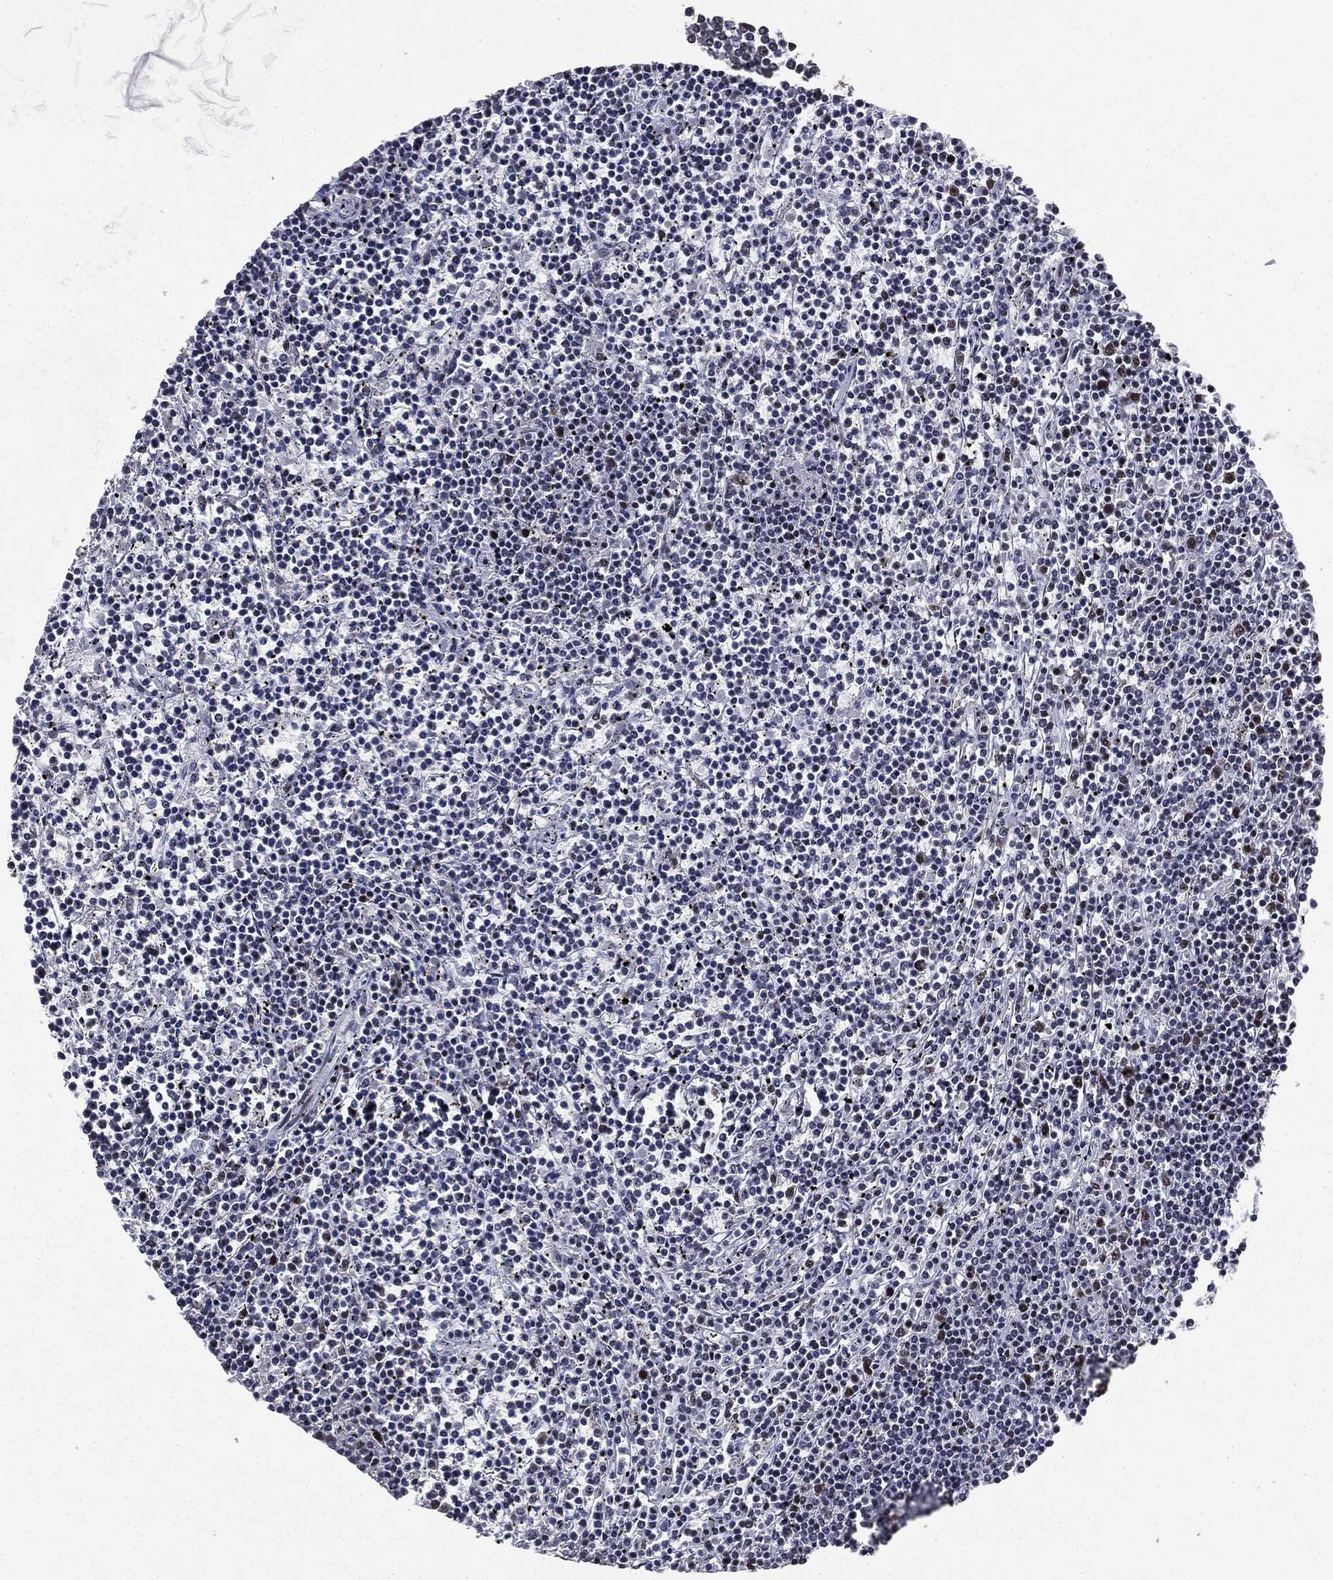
{"staining": {"intensity": "negative", "quantity": "none", "location": "none"}, "tissue": "lymphoma", "cell_type": "Tumor cells", "image_type": "cancer", "snomed": [{"axis": "morphology", "description": "Malignant lymphoma, non-Hodgkin's type, Low grade"}, {"axis": "topography", "description": "Spleen"}], "caption": "Immunohistochemical staining of human low-grade malignant lymphoma, non-Hodgkin's type reveals no significant expression in tumor cells. Nuclei are stained in blue.", "gene": "MSH2", "patient": {"sex": "female", "age": 19}}